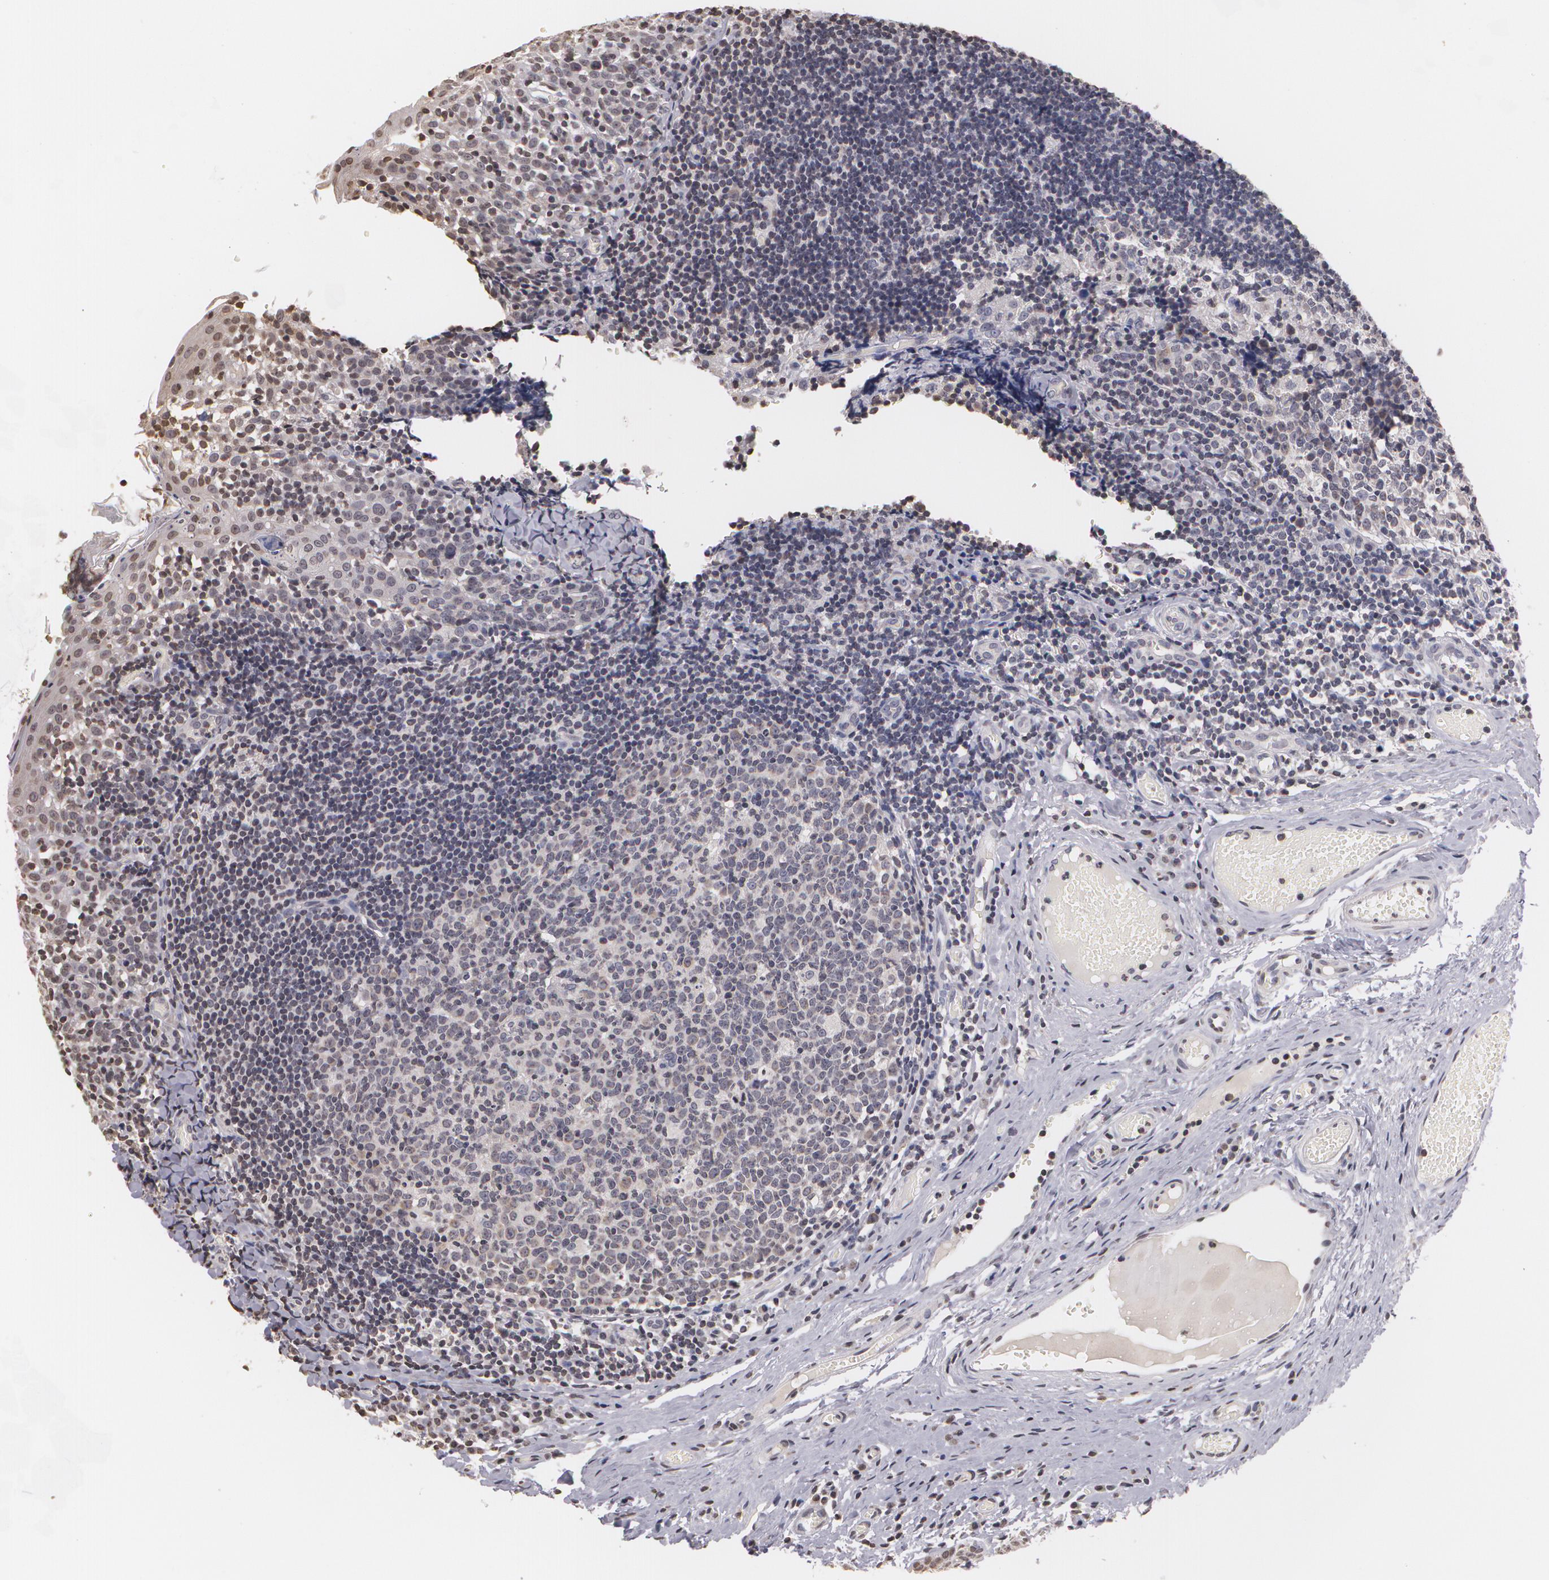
{"staining": {"intensity": "negative", "quantity": "none", "location": "none"}, "tissue": "tonsil", "cell_type": "Germinal center cells", "image_type": "normal", "snomed": [{"axis": "morphology", "description": "Normal tissue, NOS"}, {"axis": "topography", "description": "Tonsil"}], "caption": "This is a histopathology image of IHC staining of benign tonsil, which shows no staining in germinal center cells.", "gene": "THRB", "patient": {"sex": "female", "age": 34}}